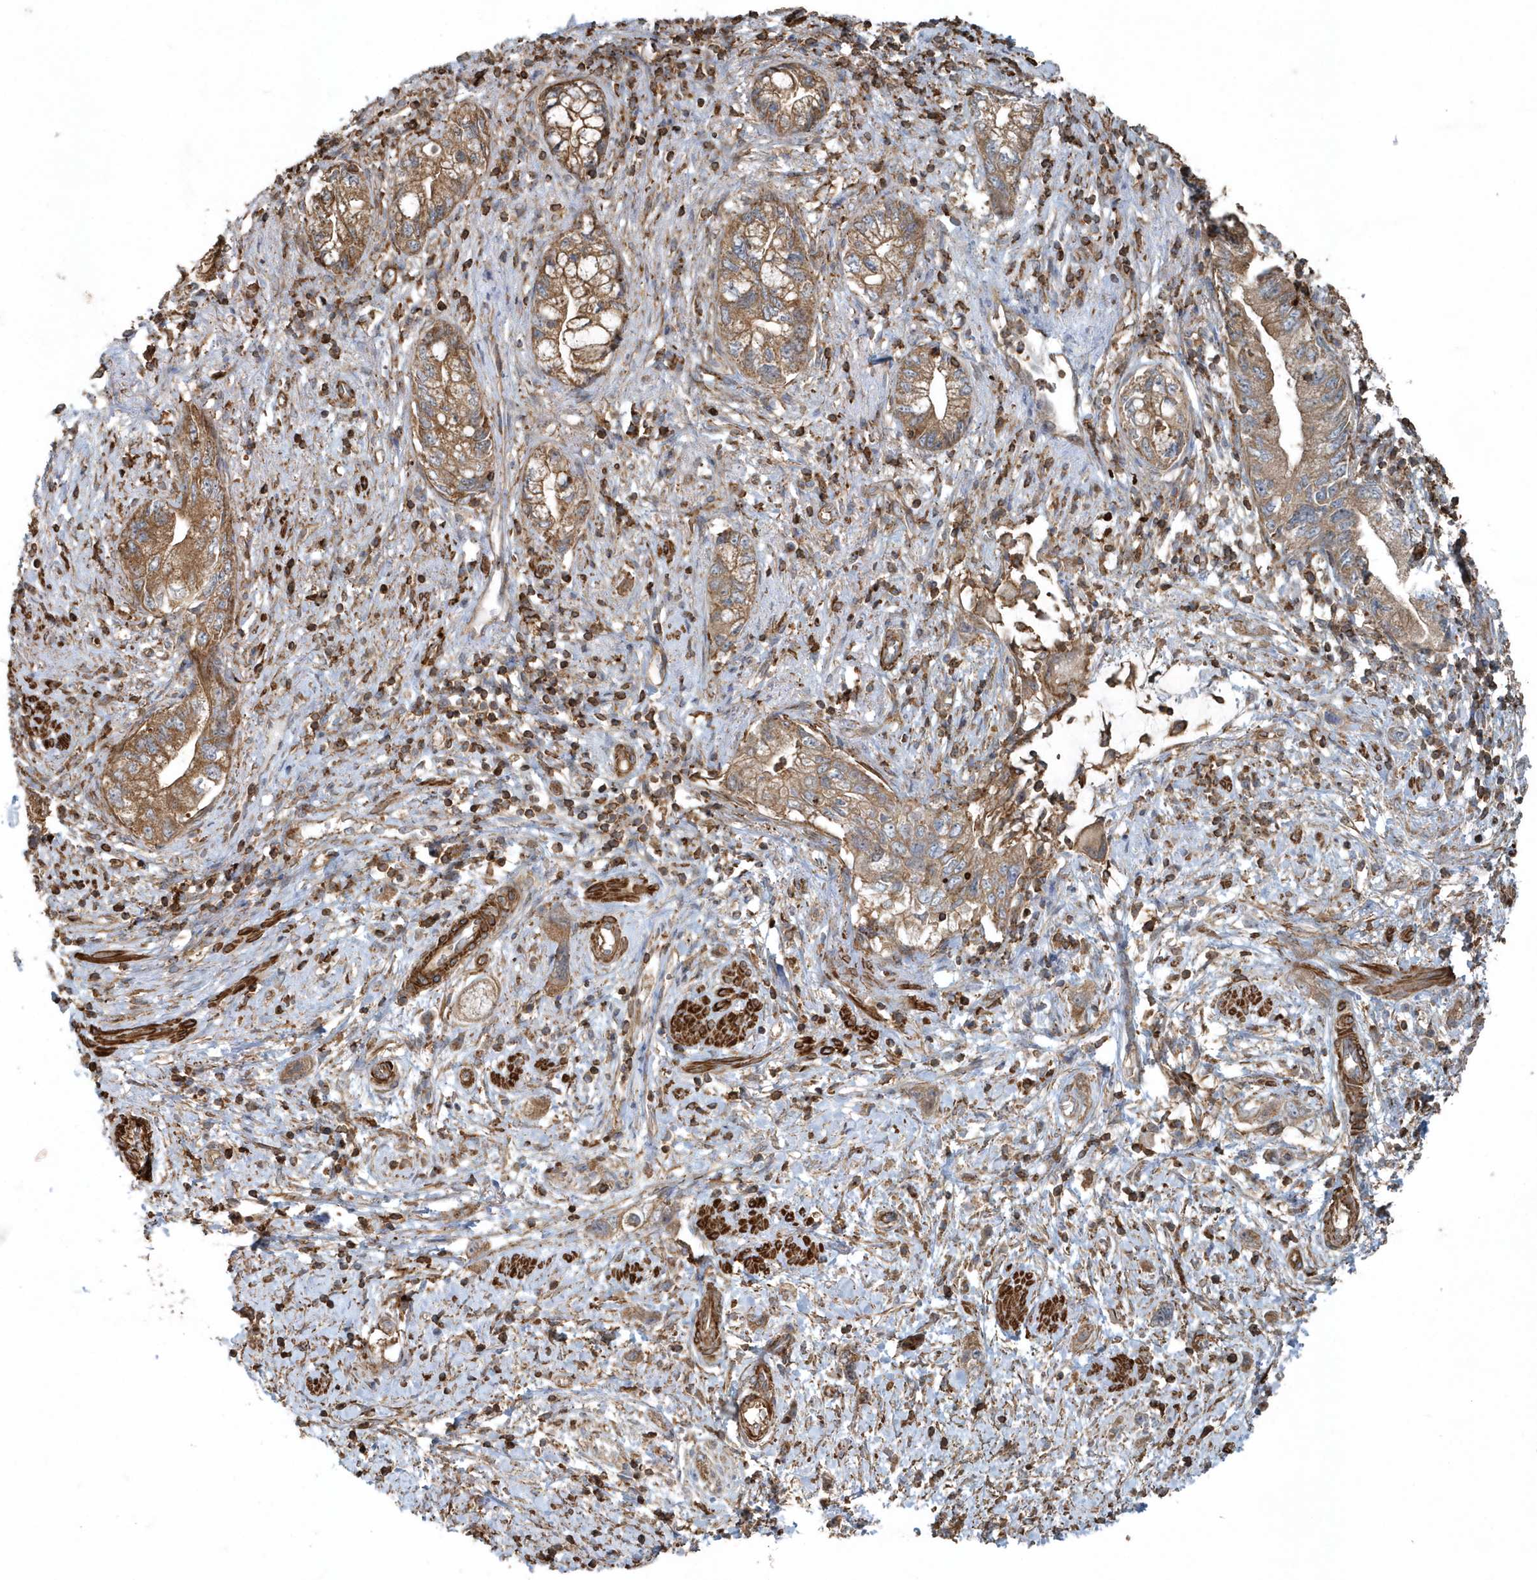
{"staining": {"intensity": "moderate", "quantity": ">75%", "location": "cytoplasmic/membranous"}, "tissue": "pancreatic cancer", "cell_type": "Tumor cells", "image_type": "cancer", "snomed": [{"axis": "morphology", "description": "Adenocarcinoma, NOS"}, {"axis": "topography", "description": "Pancreas"}], "caption": "Protein expression by immunohistochemistry (IHC) exhibits moderate cytoplasmic/membranous positivity in about >75% of tumor cells in pancreatic adenocarcinoma.", "gene": "MMUT", "patient": {"sex": "female", "age": 73}}